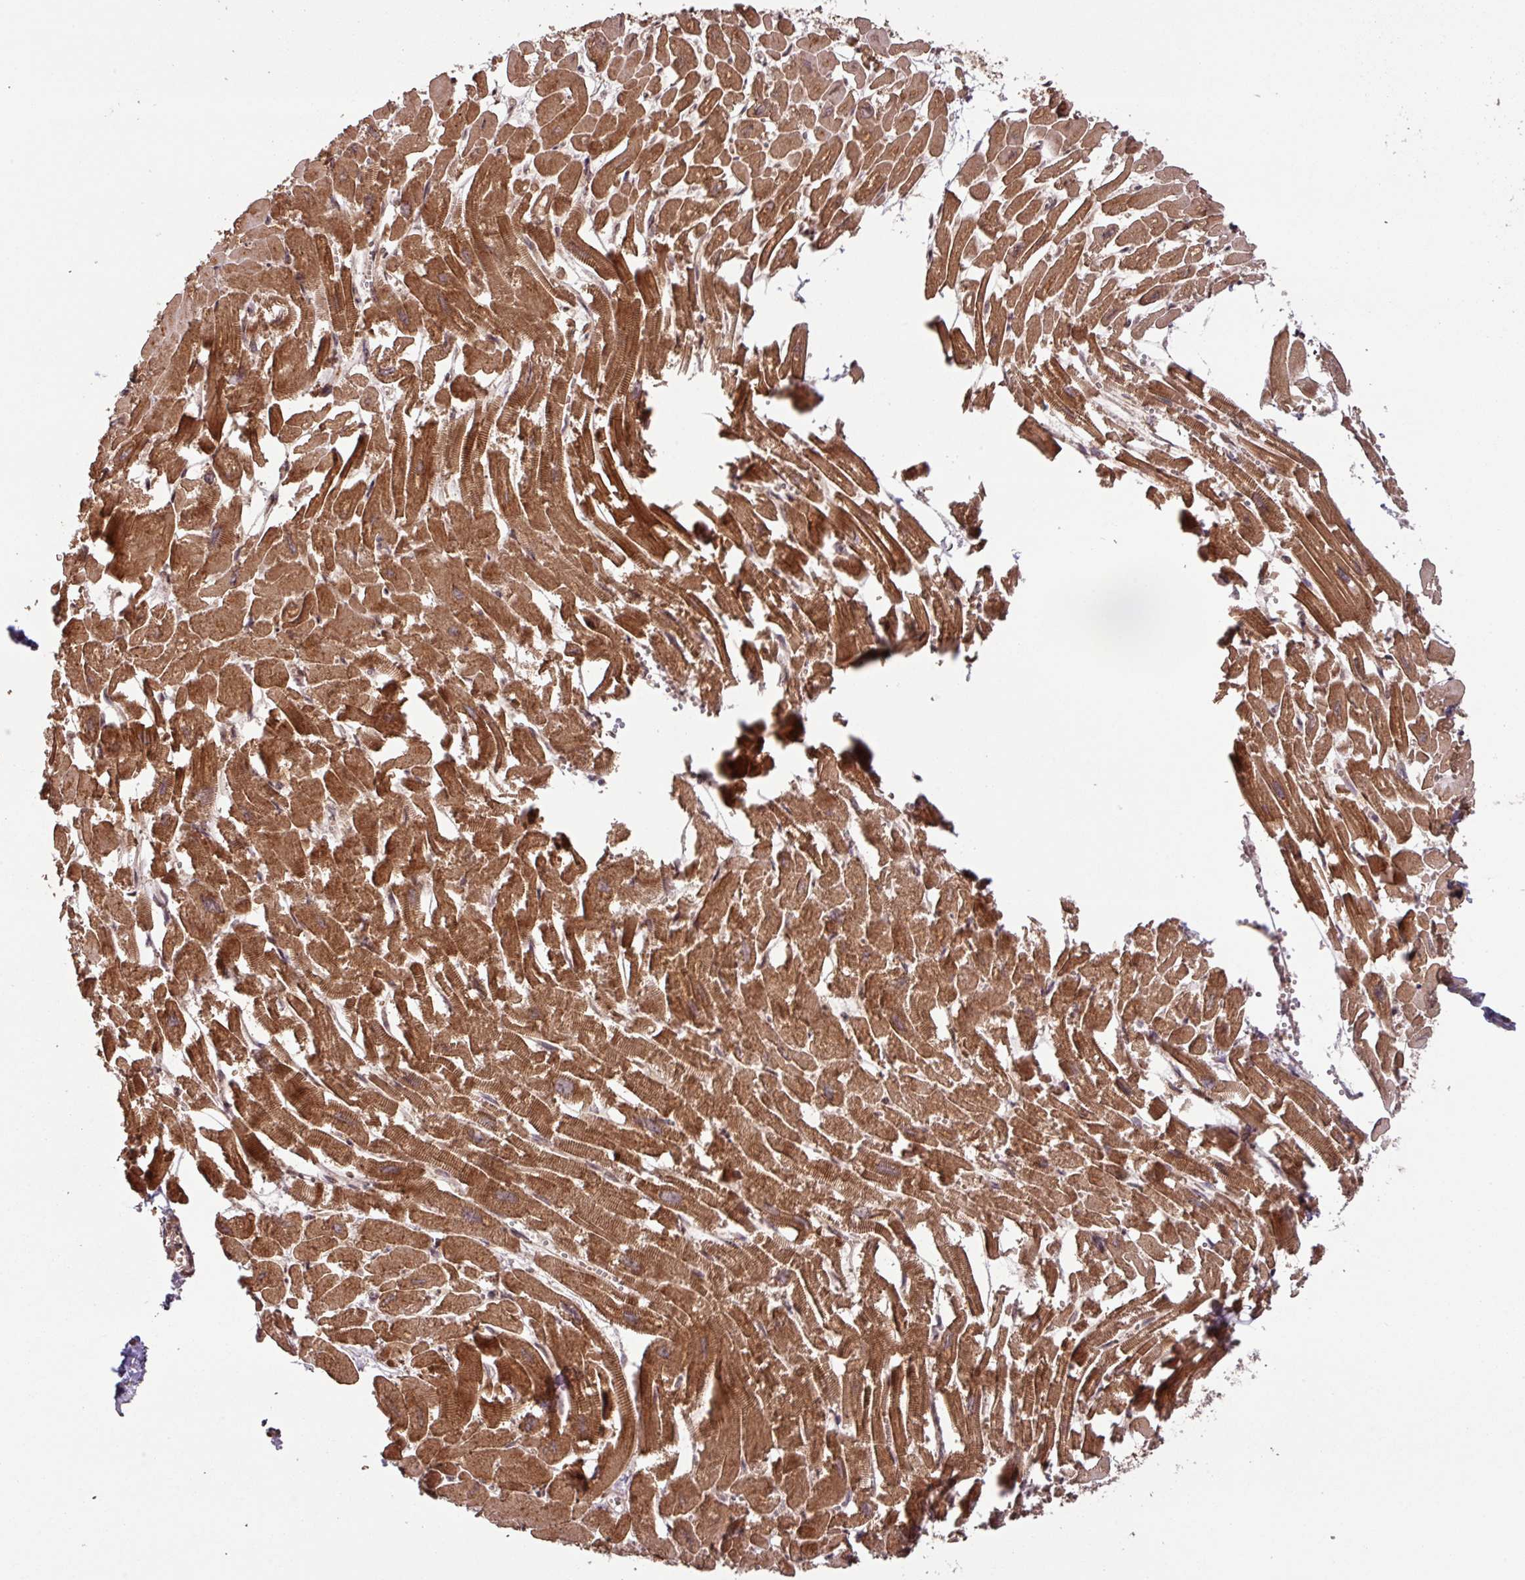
{"staining": {"intensity": "strong", "quantity": ">75%", "location": "cytoplasmic/membranous"}, "tissue": "heart muscle", "cell_type": "Cardiomyocytes", "image_type": "normal", "snomed": [{"axis": "morphology", "description": "Normal tissue, NOS"}, {"axis": "topography", "description": "Heart"}], "caption": "Immunohistochemical staining of benign human heart muscle demonstrates >75% levels of strong cytoplasmic/membranous protein expression in approximately >75% of cardiomyocytes.", "gene": "MRRF", "patient": {"sex": "male", "age": 54}}